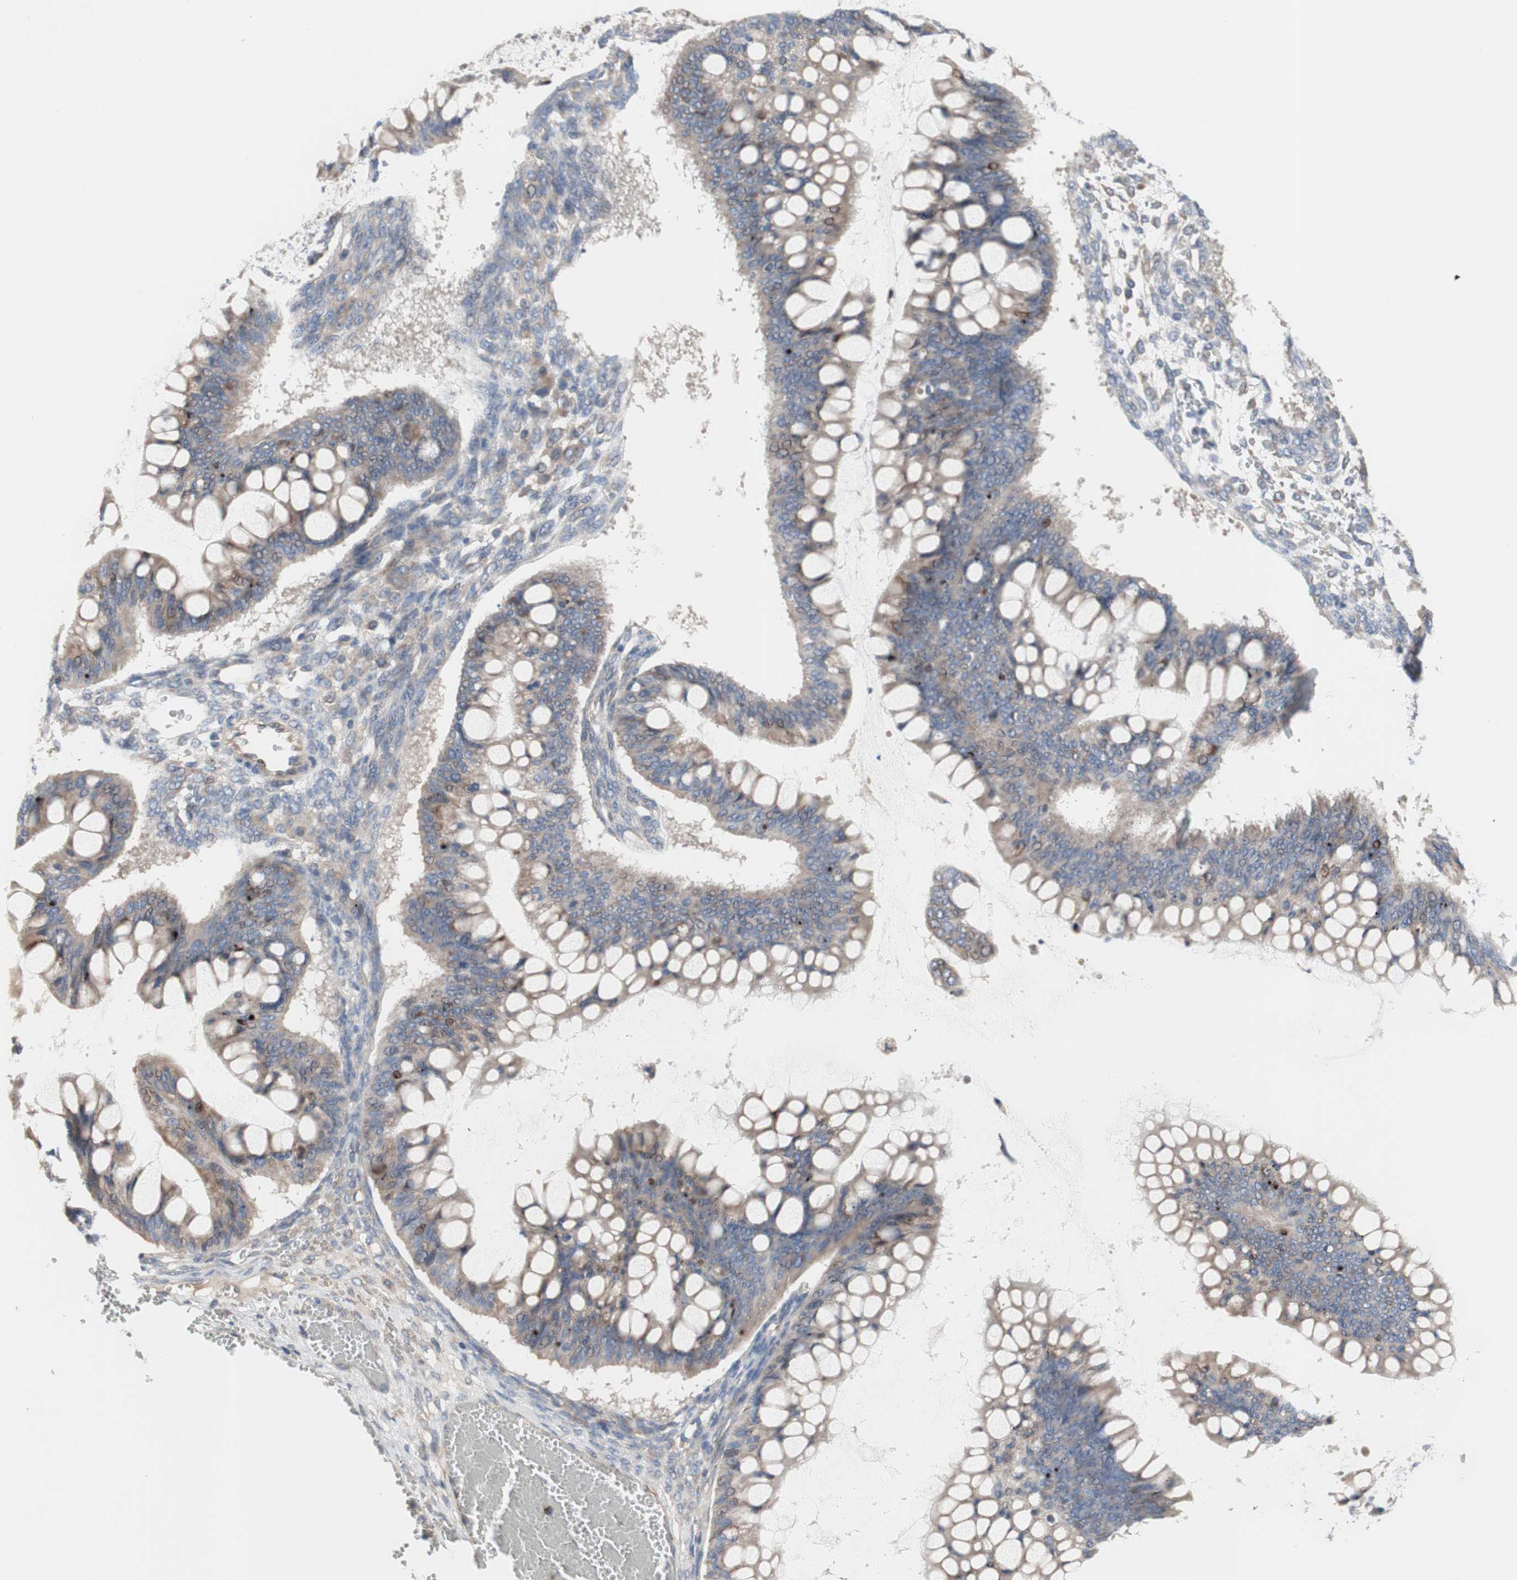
{"staining": {"intensity": "weak", "quantity": ">75%", "location": "cytoplasmic/membranous"}, "tissue": "ovarian cancer", "cell_type": "Tumor cells", "image_type": "cancer", "snomed": [{"axis": "morphology", "description": "Cystadenocarcinoma, mucinous, NOS"}, {"axis": "topography", "description": "Ovary"}], "caption": "DAB immunohistochemical staining of ovarian mucinous cystadenocarcinoma demonstrates weak cytoplasmic/membranous protein expression in approximately >75% of tumor cells. The protein is shown in brown color, while the nuclei are stained blue.", "gene": "TTC14", "patient": {"sex": "female", "age": 73}}